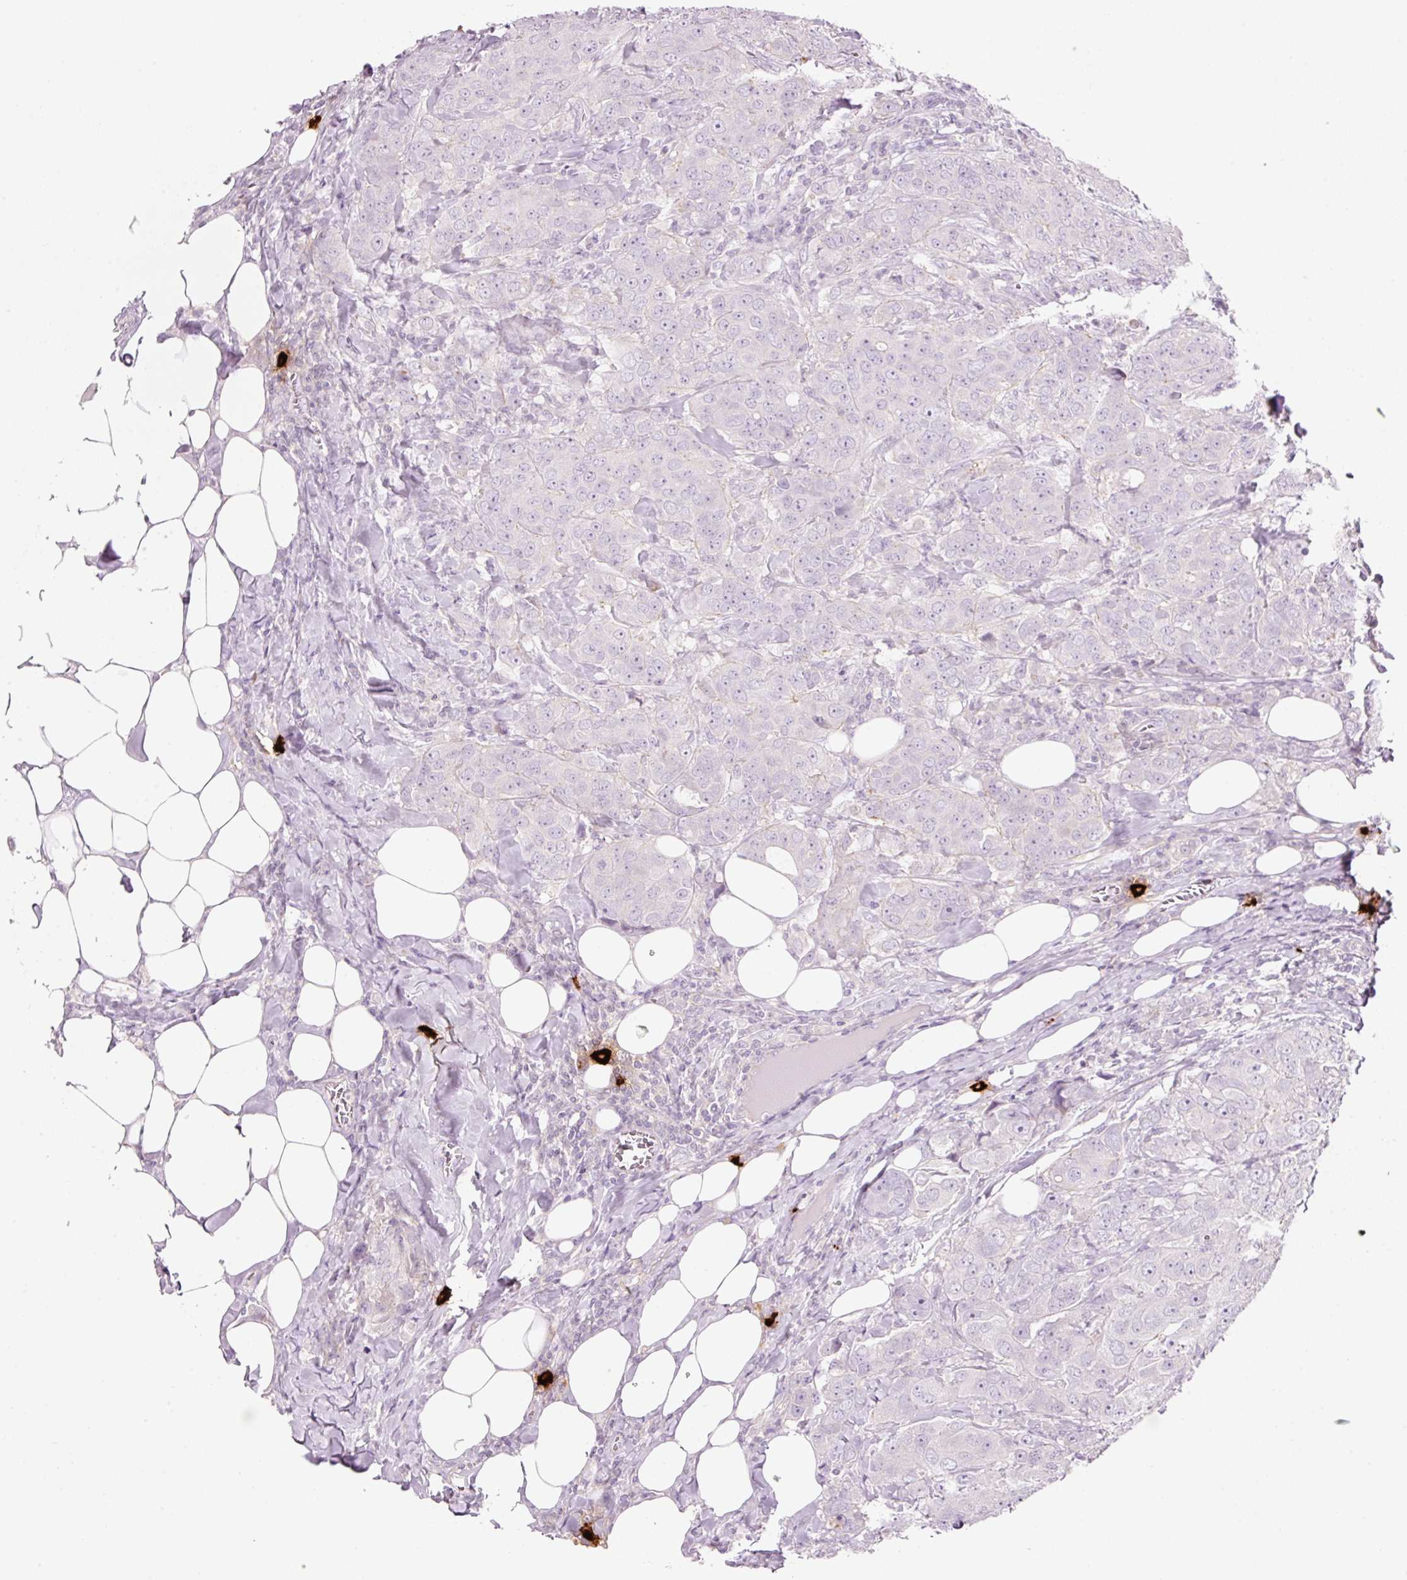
{"staining": {"intensity": "negative", "quantity": "none", "location": "none"}, "tissue": "breast cancer", "cell_type": "Tumor cells", "image_type": "cancer", "snomed": [{"axis": "morphology", "description": "Duct carcinoma"}, {"axis": "topography", "description": "Breast"}], "caption": "A photomicrograph of breast cancer (intraductal carcinoma) stained for a protein shows no brown staining in tumor cells.", "gene": "CMA1", "patient": {"sex": "female", "age": 43}}